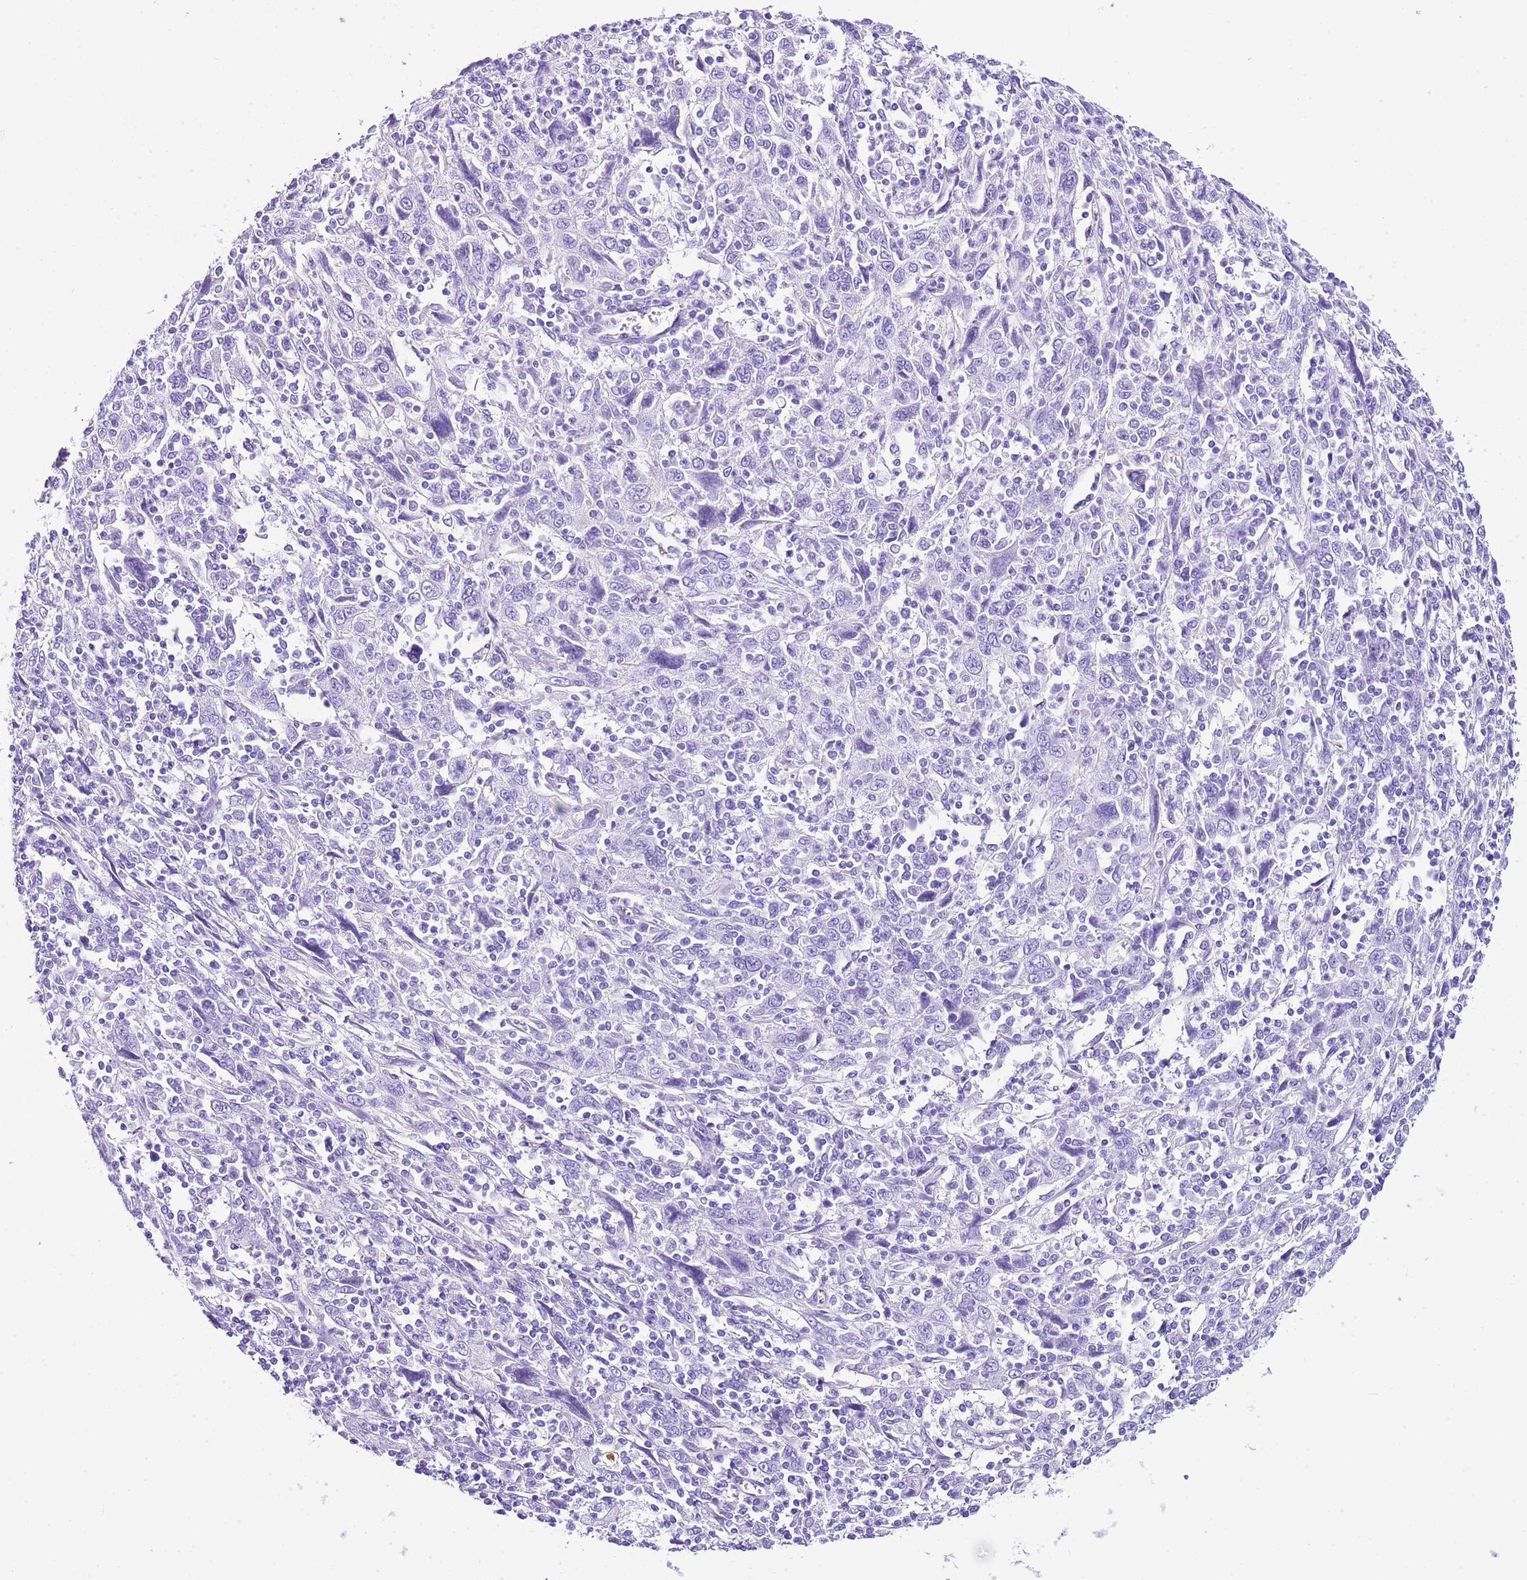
{"staining": {"intensity": "negative", "quantity": "none", "location": "none"}, "tissue": "cervical cancer", "cell_type": "Tumor cells", "image_type": "cancer", "snomed": [{"axis": "morphology", "description": "Squamous cell carcinoma, NOS"}, {"axis": "topography", "description": "Cervix"}], "caption": "IHC image of cervical cancer stained for a protein (brown), which demonstrates no staining in tumor cells.", "gene": "KCNC1", "patient": {"sex": "female", "age": 46}}